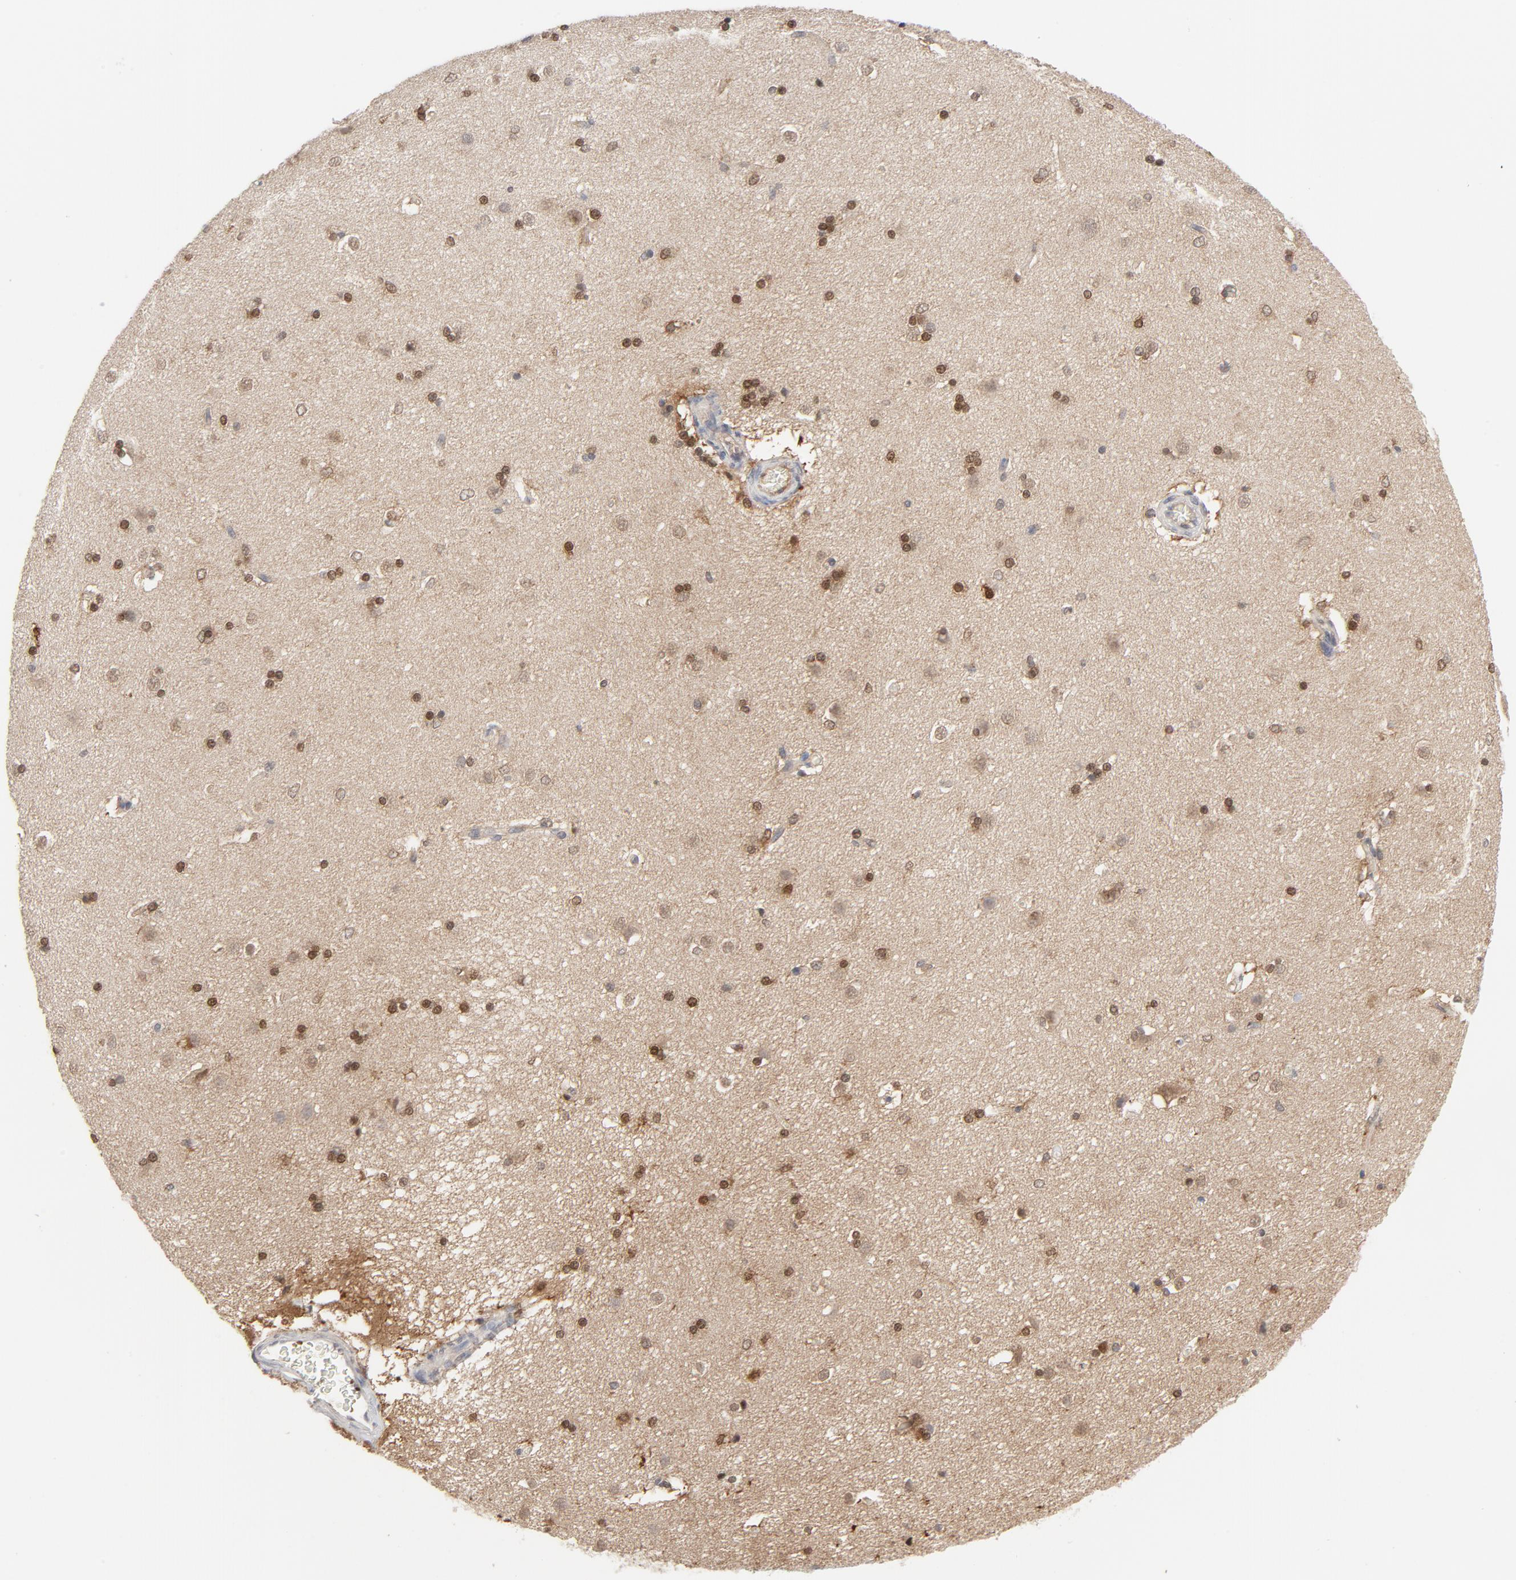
{"staining": {"intensity": "moderate", "quantity": ">75%", "location": "nuclear"}, "tissue": "caudate", "cell_type": "Glial cells", "image_type": "normal", "snomed": [{"axis": "morphology", "description": "Normal tissue, NOS"}, {"axis": "topography", "description": "Lateral ventricle wall"}], "caption": "Glial cells demonstrate medium levels of moderate nuclear expression in about >75% of cells in unremarkable caudate.", "gene": "PRDX1", "patient": {"sex": "female", "age": 19}}